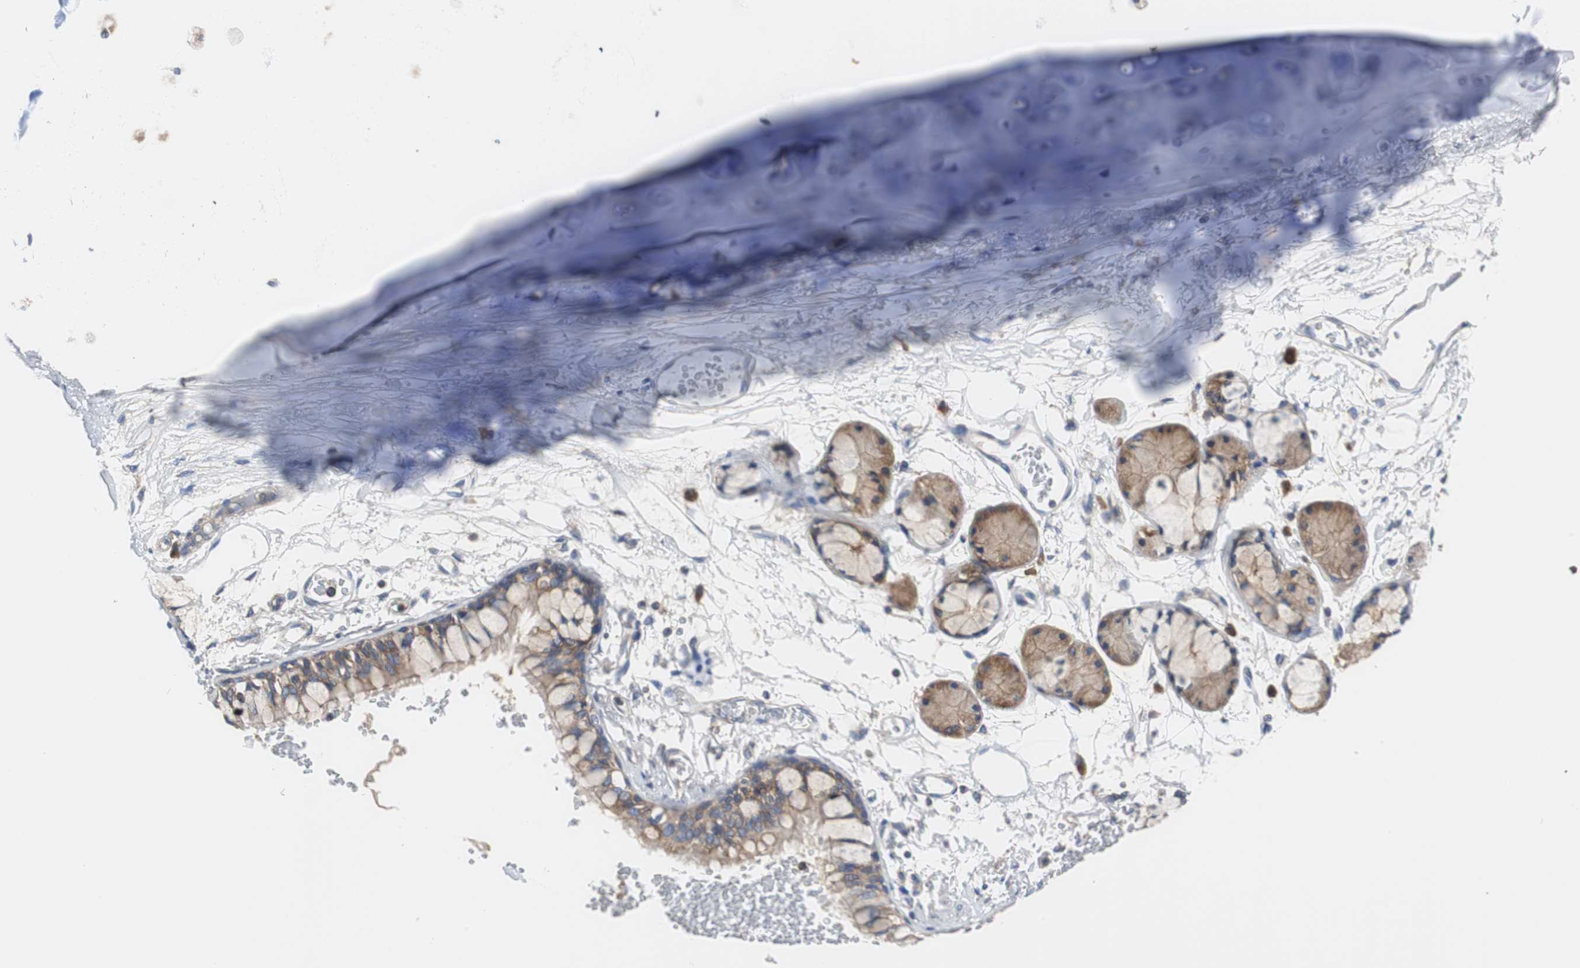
{"staining": {"intensity": "negative", "quantity": "none", "location": "none"}, "tissue": "adipose tissue", "cell_type": "Adipocytes", "image_type": "normal", "snomed": [{"axis": "morphology", "description": "Normal tissue, NOS"}, {"axis": "topography", "description": "Cartilage tissue"}, {"axis": "topography", "description": "Bronchus"}], "caption": "An immunohistochemistry photomicrograph of unremarkable adipose tissue is shown. There is no staining in adipocytes of adipose tissue.", "gene": "BRAF", "patient": {"sex": "female", "age": 73}}